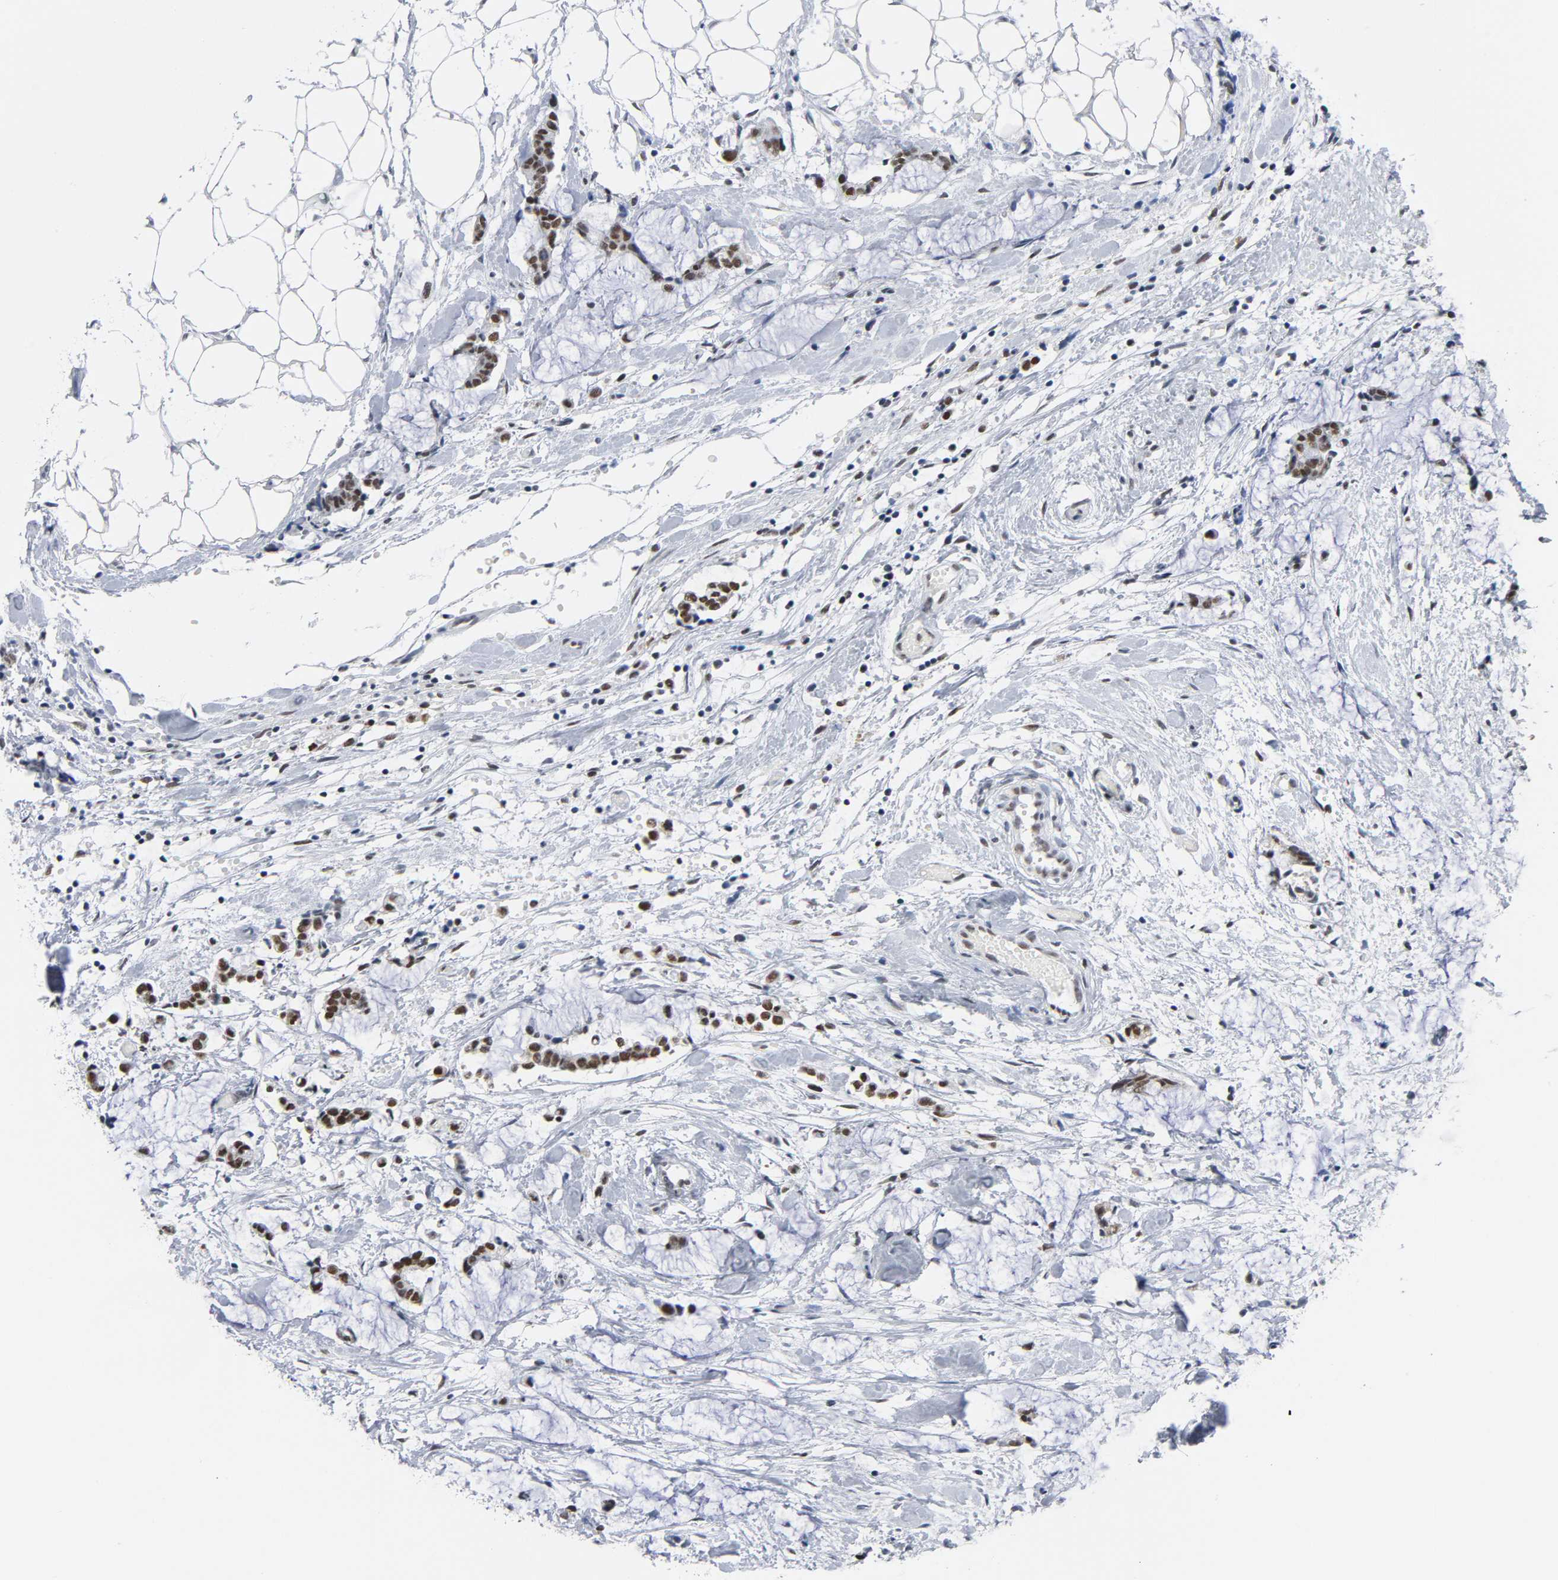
{"staining": {"intensity": "strong", "quantity": ">75%", "location": "nuclear"}, "tissue": "colorectal cancer", "cell_type": "Tumor cells", "image_type": "cancer", "snomed": [{"axis": "morphology", "description": "Adenocarcinoma, NOS"}, {"axis": "topography", "description": "Colon"}], "caption": "Human colorectal adenocarcinoma stained with a protein marker shows strong staining in tumor cells.", "gene": "CSTF2", "patient": {"sex": "male", "age": 14}}